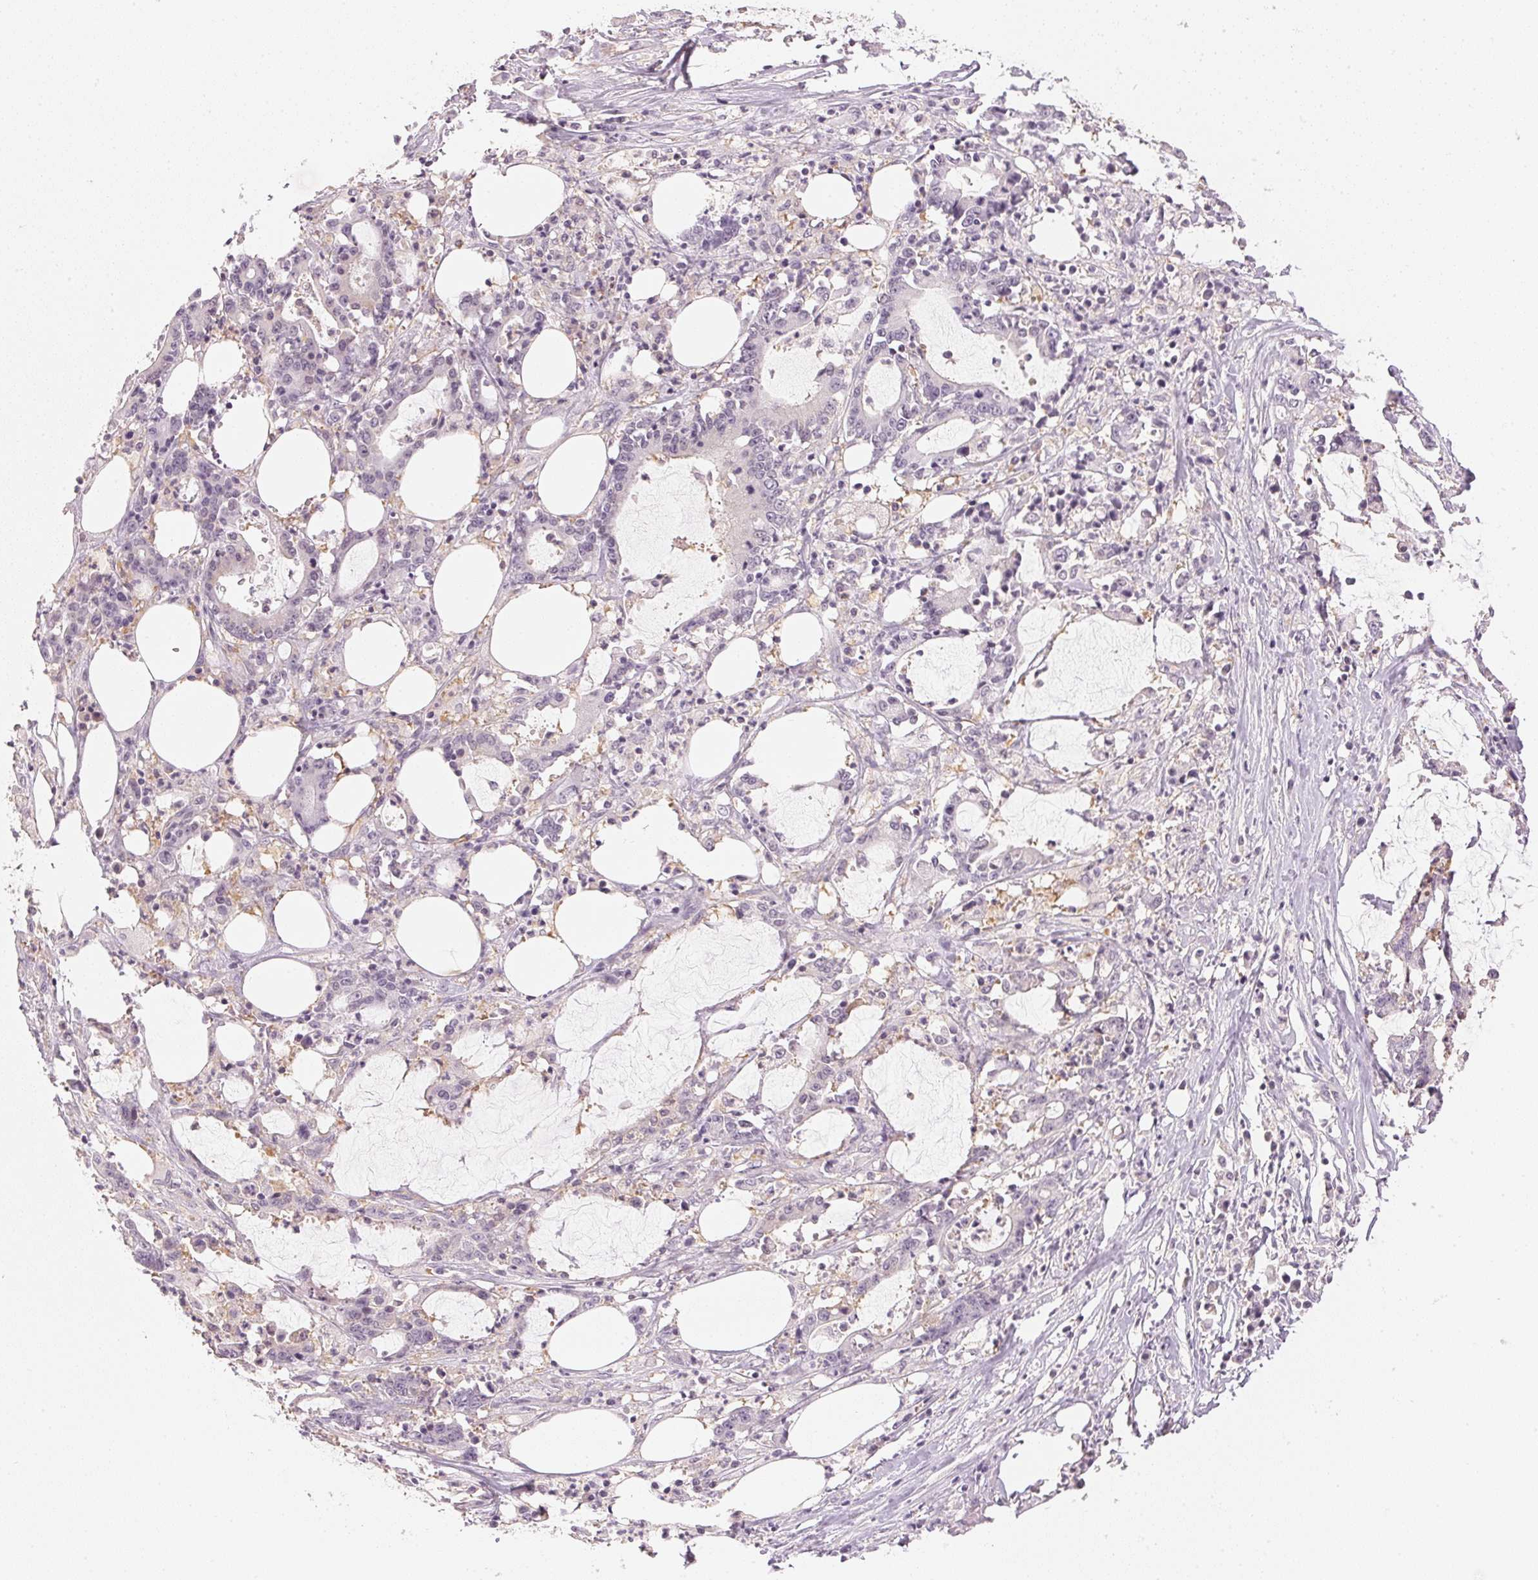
{"staining": {"intensity": "negative", "quantity": "none", "location": "none"}, "tissue": "stomach cancer", "cell_type": "Tumor cells", "image_type": "cancer", "snomed": [{"axis": "morphology", "description": "Adenocarcinoma, NOS"}, {"axis": "topography", "description": "Stomach, upper"}], "caption": "There is no significant positivity in tumor cells of stomach cancer.", "gene": "KPRP", "patient": {"sex": "male", "age": 68}}